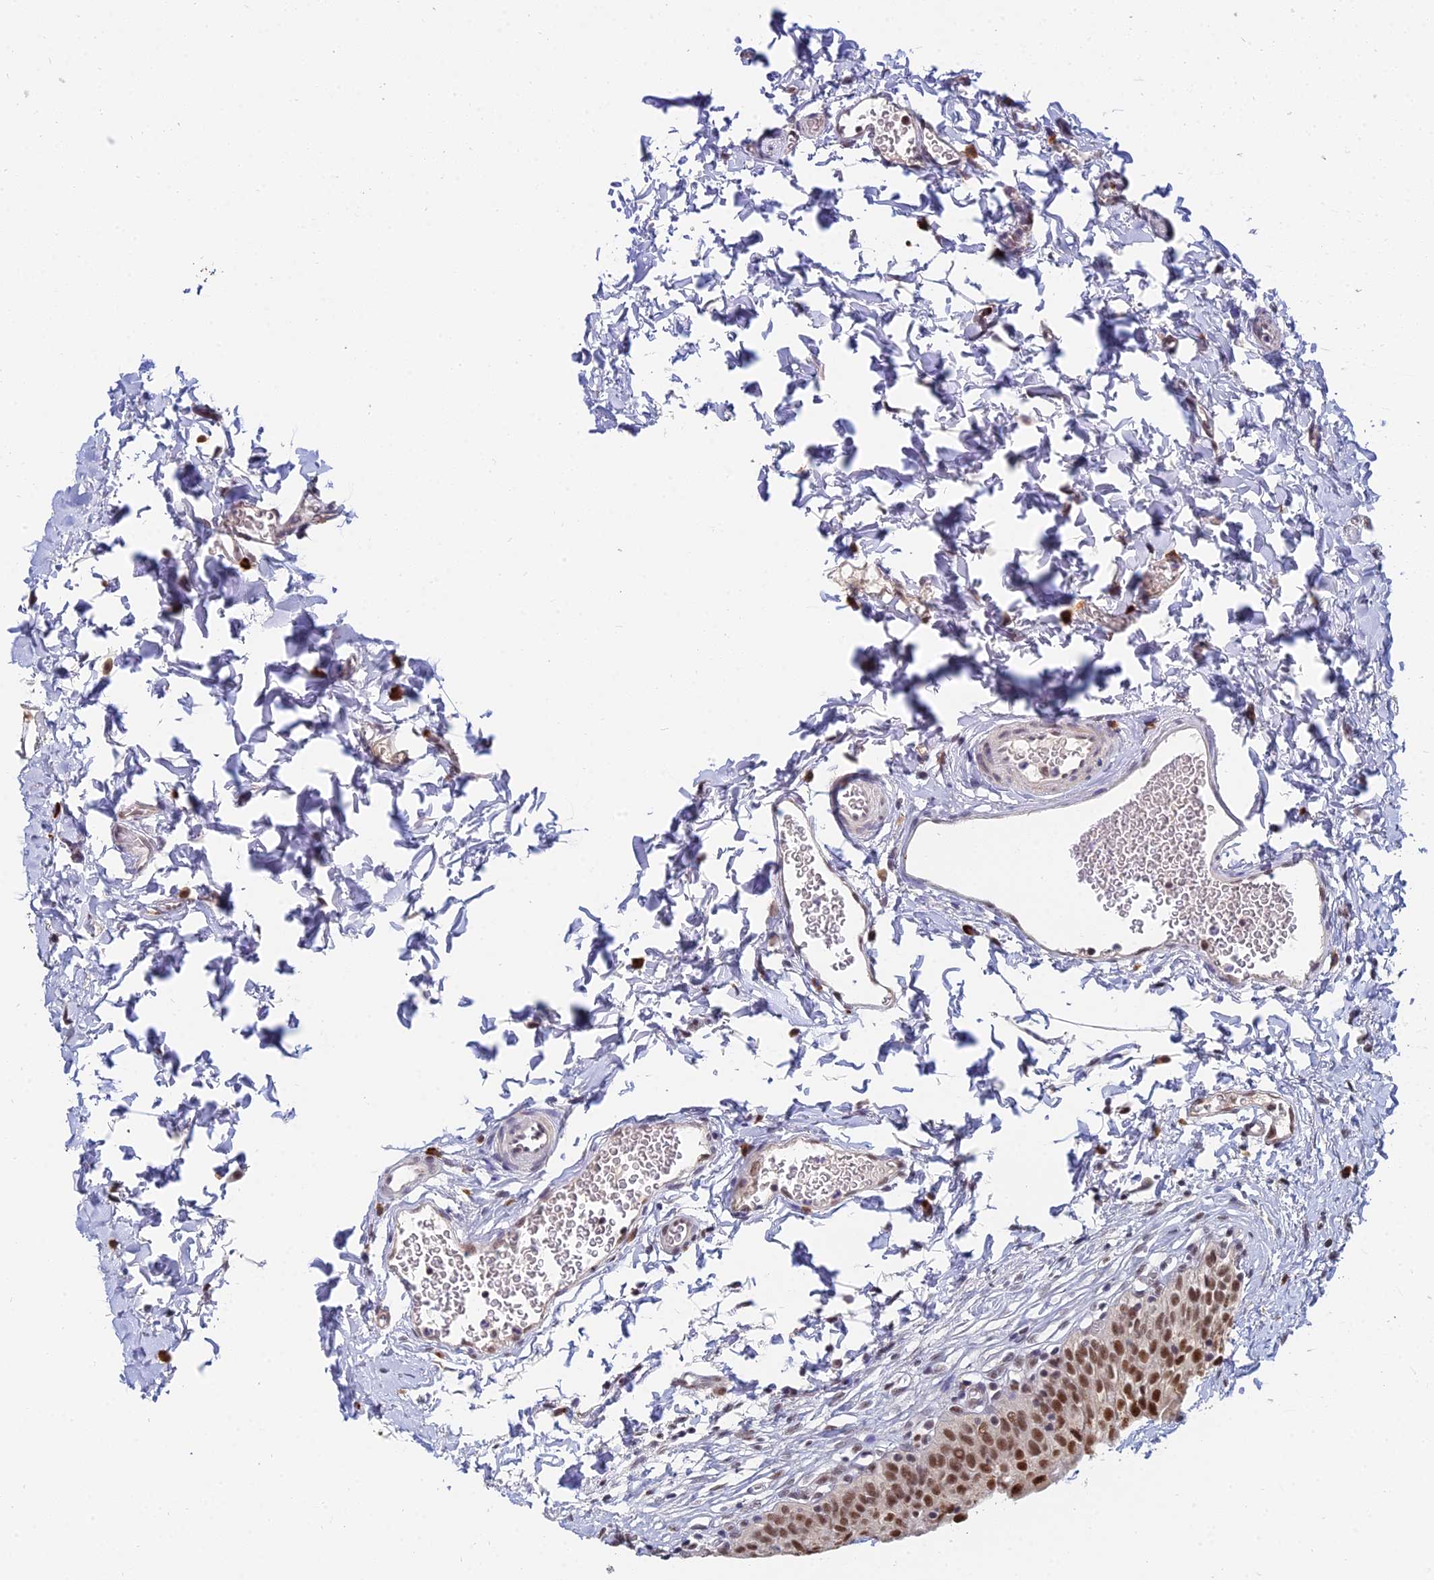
{"staining": {"intensity": "strong", "quantity": ">75%", "location": "cytoplasmic/membranous,nuclear"}, "tissue": "urinary bladder", "cell_type": "Urothelial cells", "image_type": "normal", "snomed": [{"axis": "morphology", "description": "Normal tissue, NOS"}, {"axis": "topography", "description": "Urinary bladder"}], "caption": "An immunohistochemistry (IHC) image of normal tissue is shown. Protein staining in brown labels strong cytoplasmic/membranous,nuclear positivity in urinary bladder within urothelial cells.", "gene": "THOC3", "patient": {"sex": "male", "age": 55}}